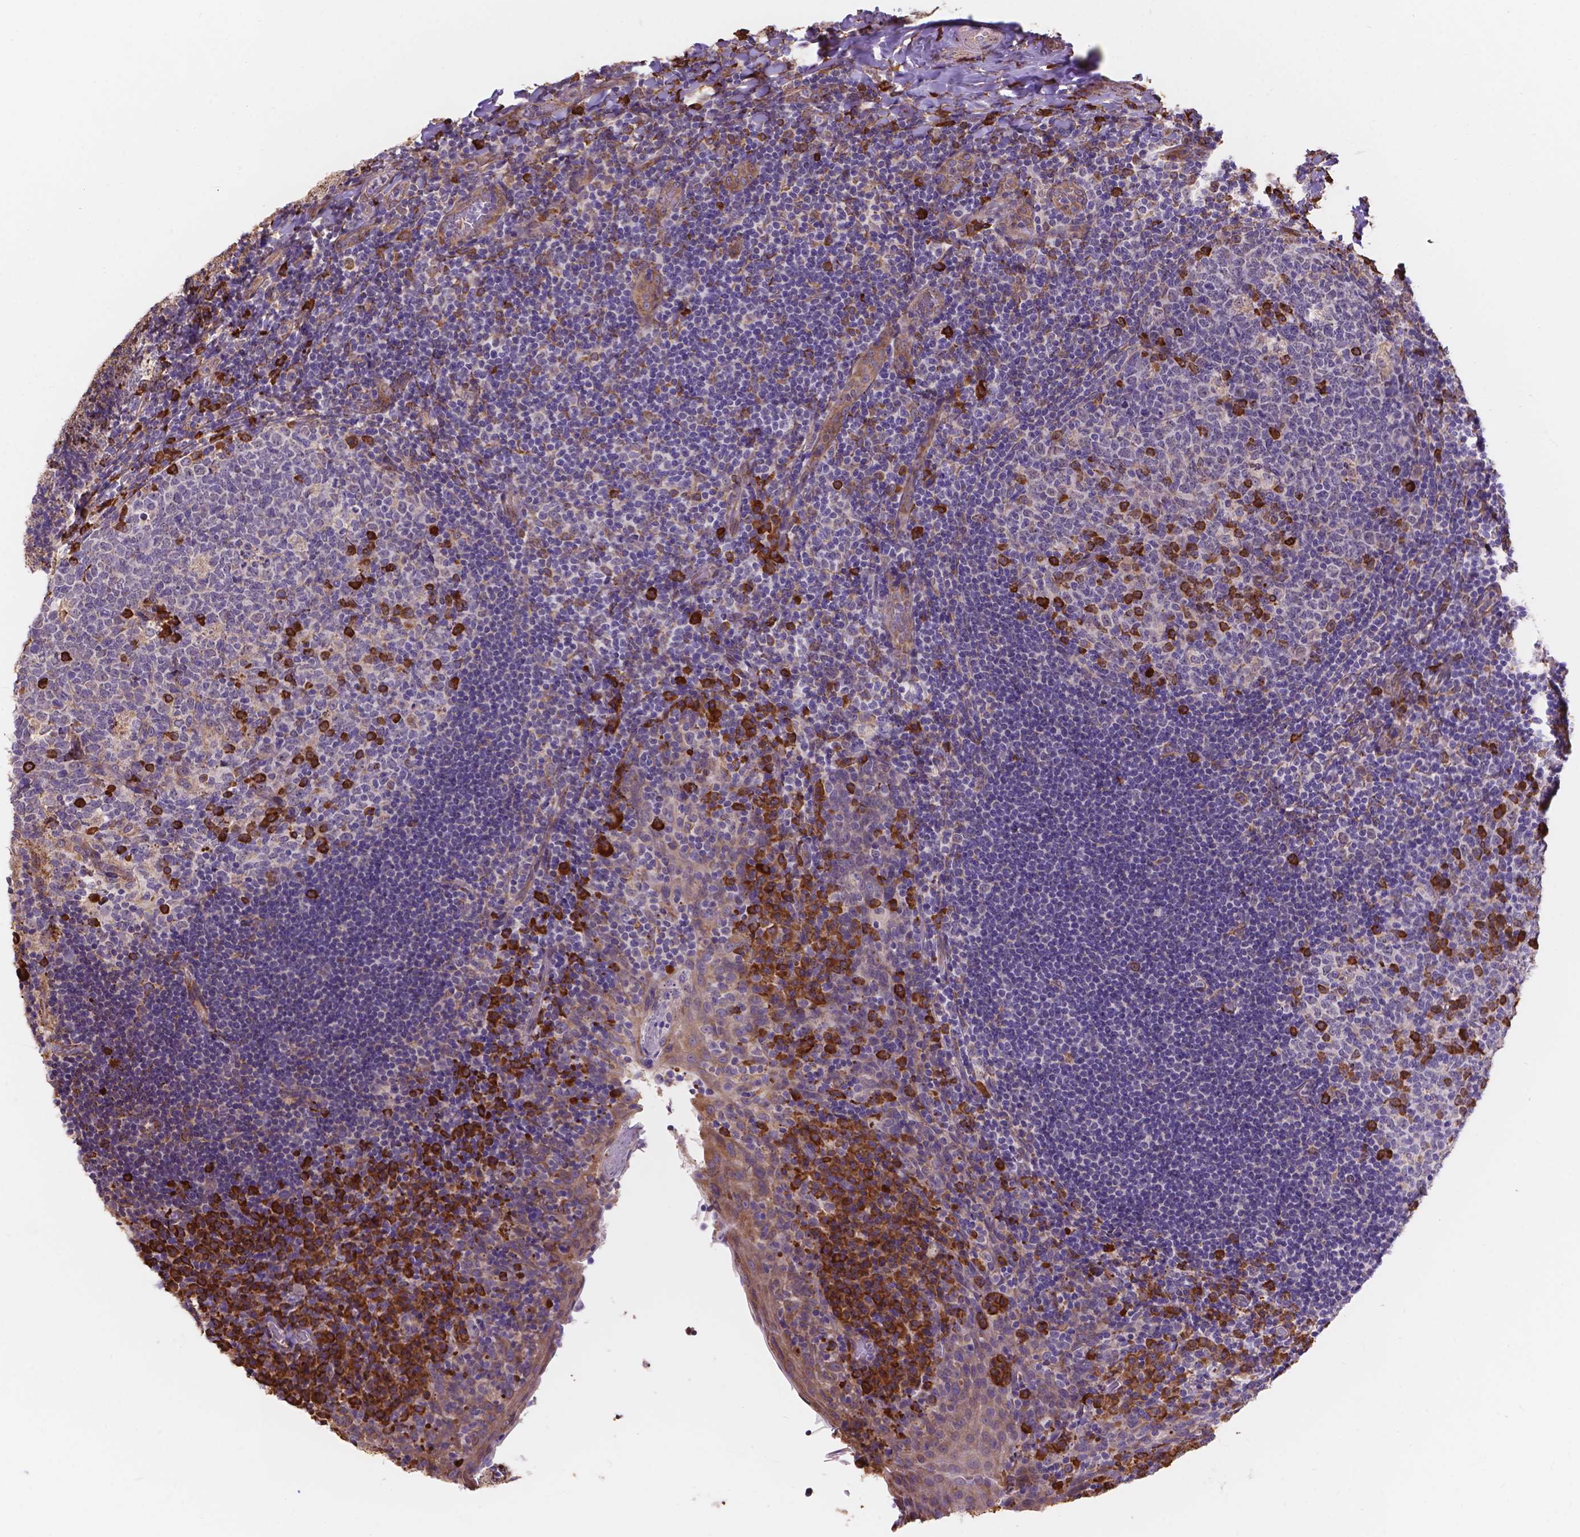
{"staining": {"intensity": "strong", "quantity": "<25%", "location": "cytoplasmic/membranous"}, "tissue": "tonsil", "cell_type": "Germinal center cells", "image_type": "normal", "snomed": [{"axis": "morphology", "description": "Normal tissue, NOS"}, {"axis": "topography", "description": "Tonsil"}], "caption": "Tonsil stained with IHC exhibits strong cytoplasmic/membranous expression in approximately <25% of germinal center cells.", "gene": "IPO11", "patient": {"sex": "male", "age": 17}}